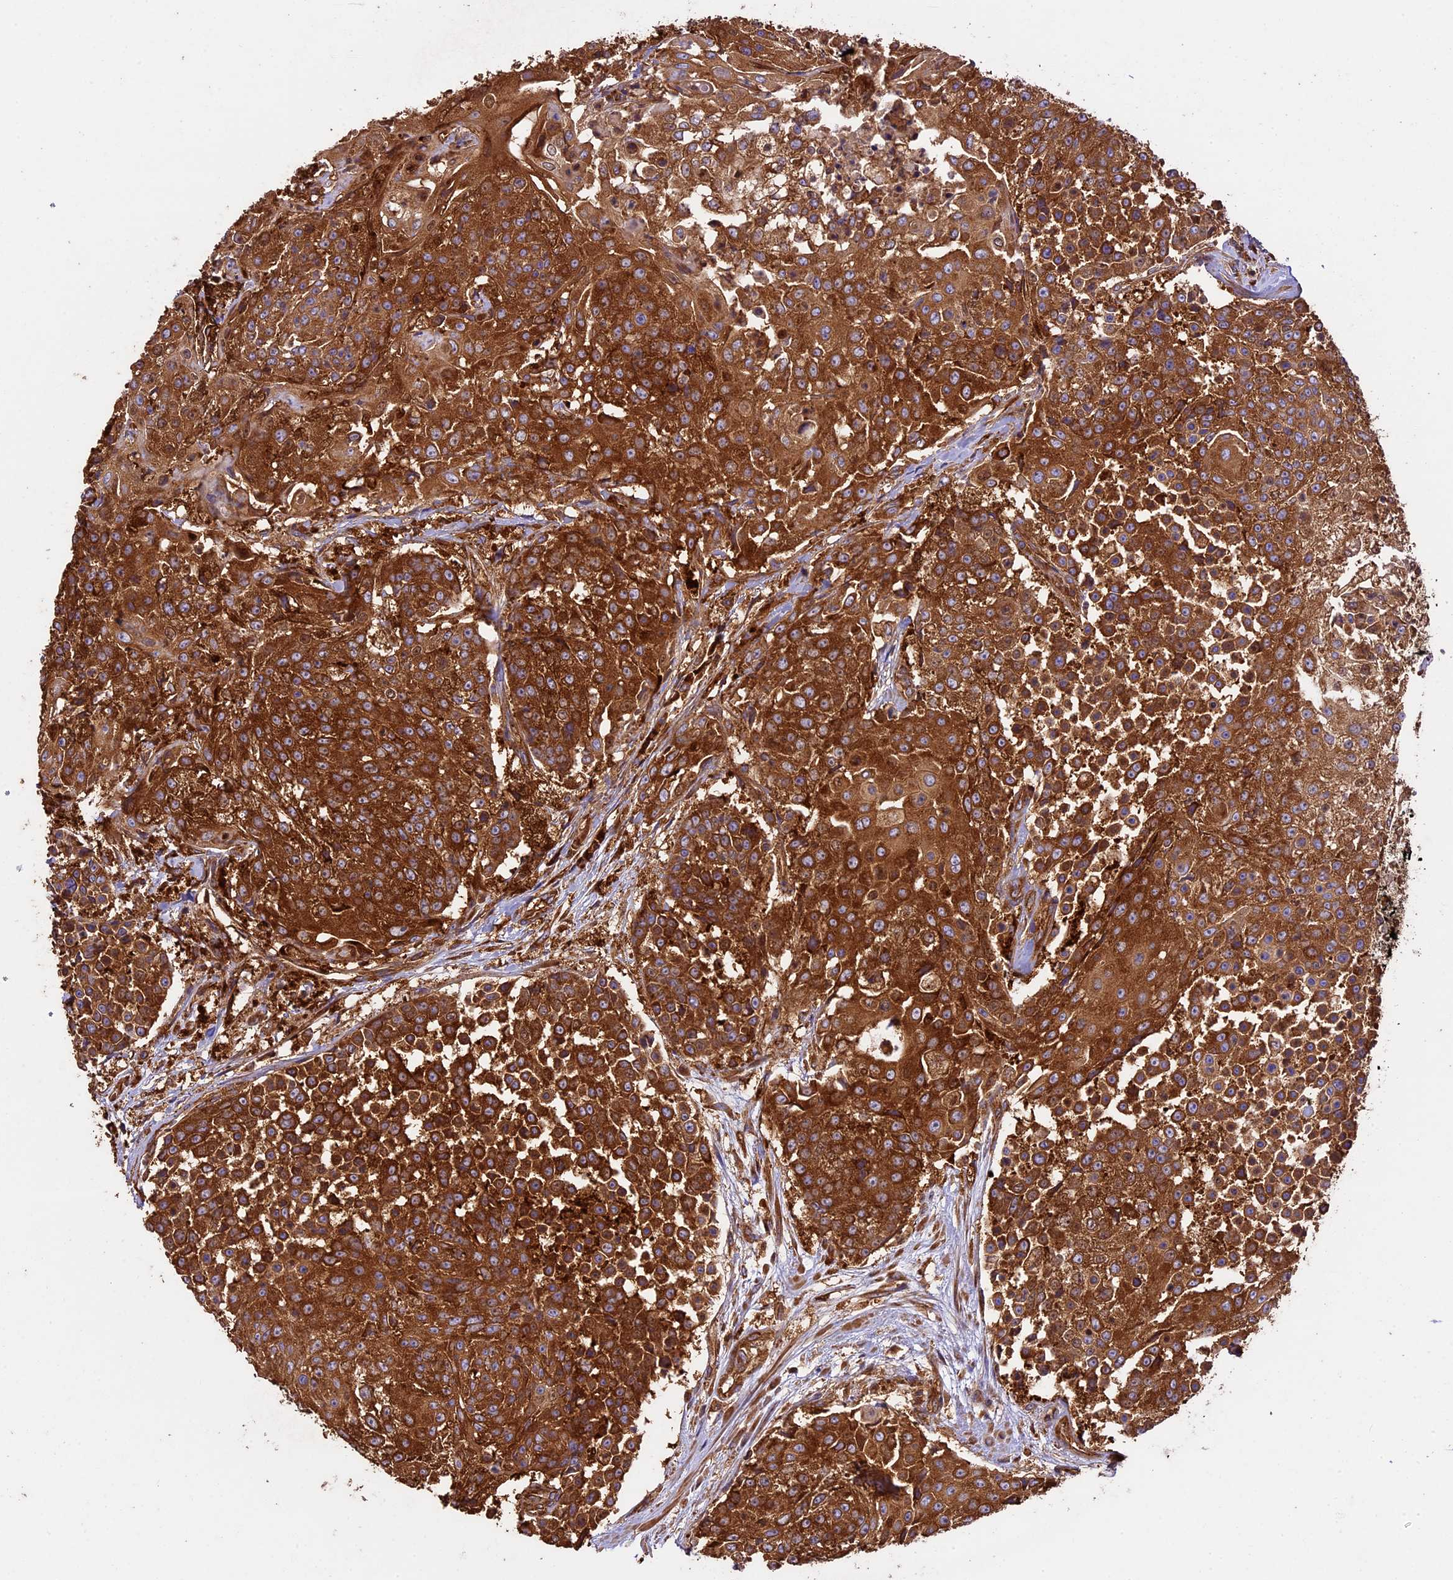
{"staining": {"intensity": "strong", "quantity": ">75%", "location": "cytoplasmic/membranous"}, "tissue": "urothelial cancer", "cell_type": "Tumor cells", "image_type": "cancer", "snomed": [{"axis": "morphology", "description": "Urothelial carcinoma, High grade"}, {"axis": "topography", "description": "Urinary bladder"}], "caption": "This is a photomicrograph of immunohistochemistry staining of urothelial cancer, which shows strong staining in the cytoplasmic/membranous of tumor cells.", "gene": "KARS1", "patient": {"sex": "female", "age": 63}}